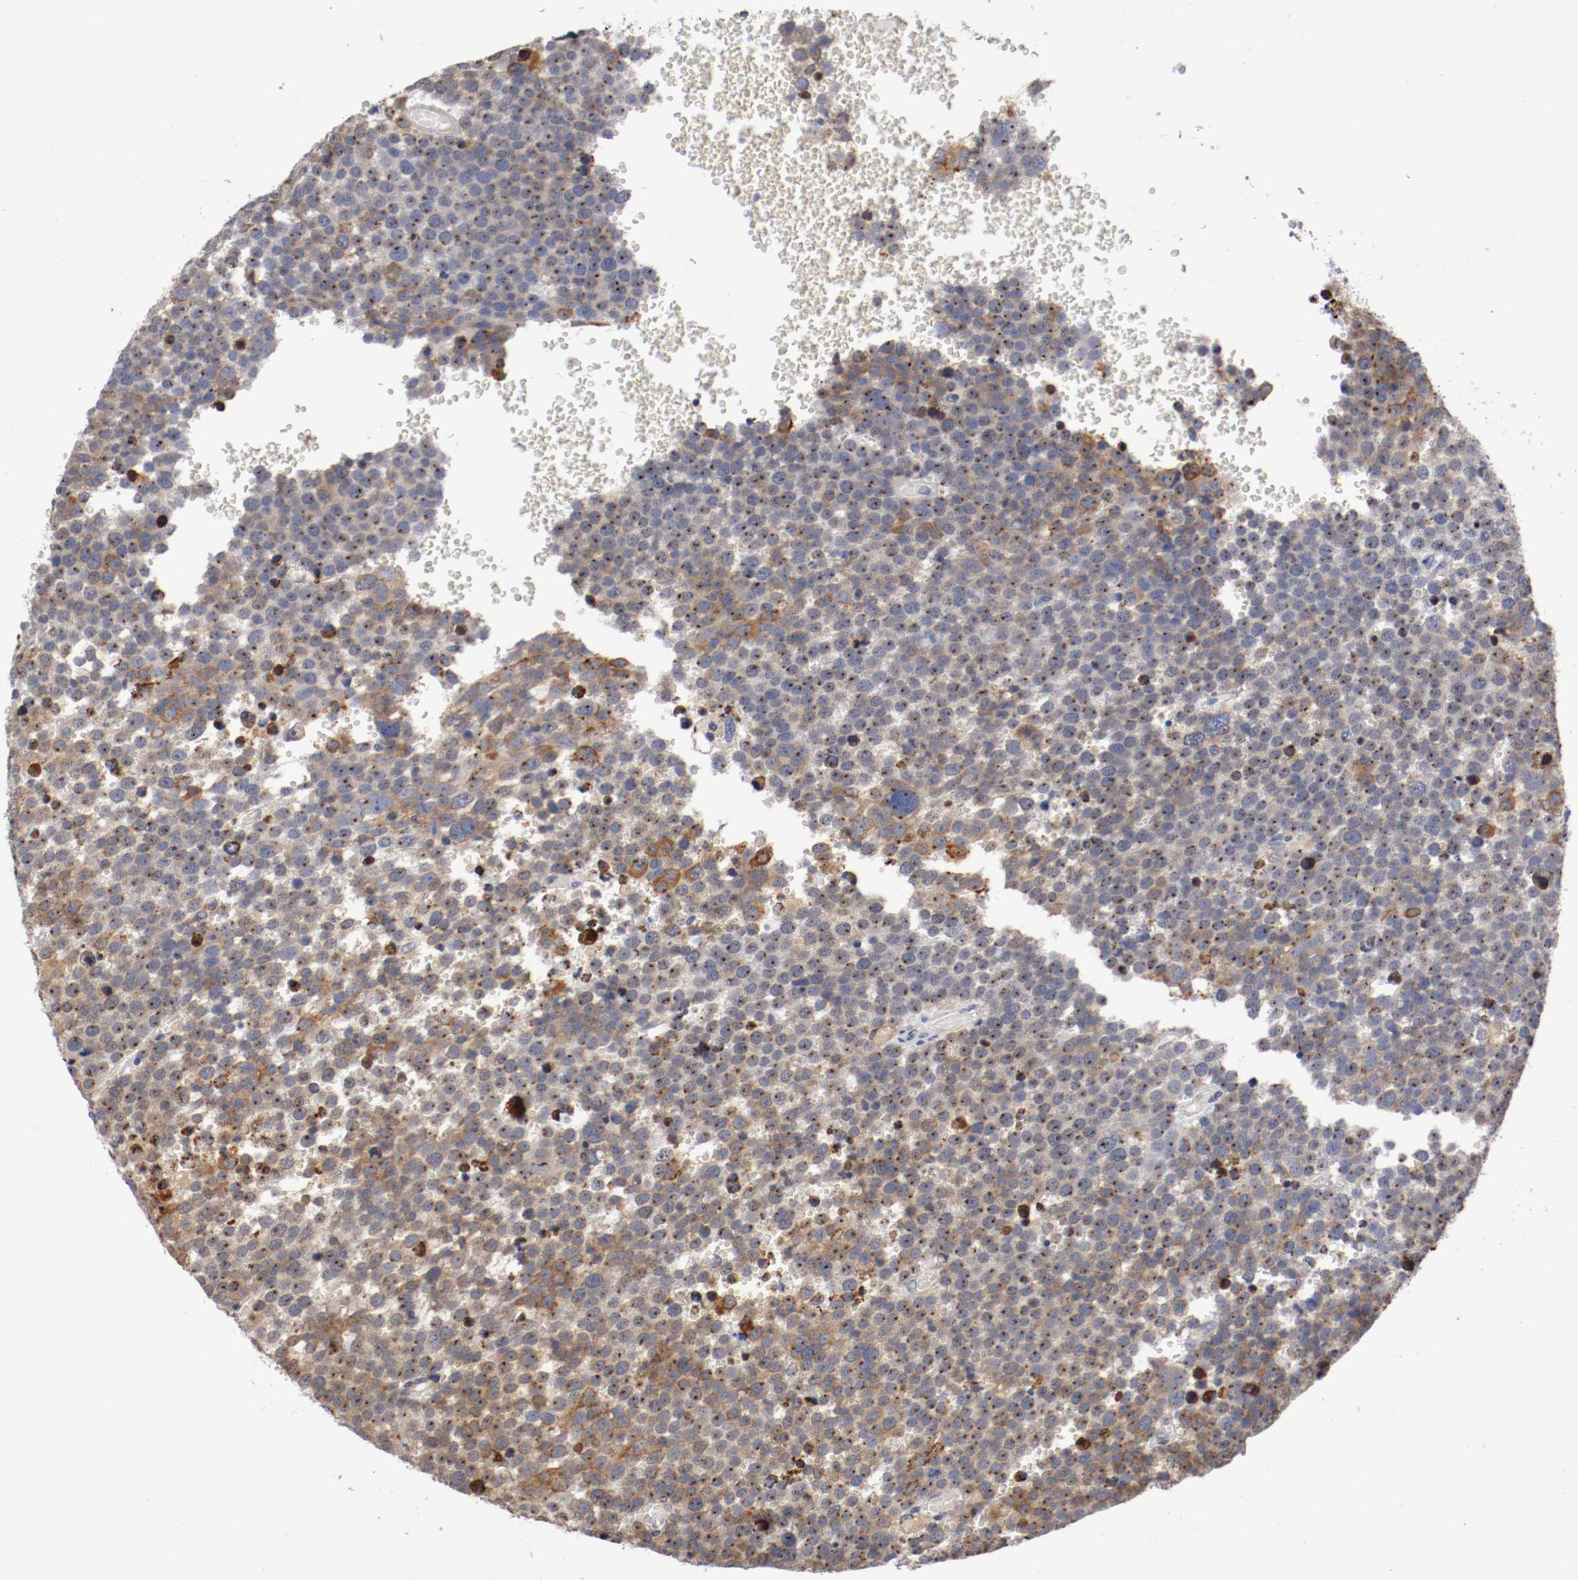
{"staining": {"intensity": "weak", "quantity": ">75%", "location": "cytoplasmic/membranous"}, "tissue": "testis cancer", "cell_type": "Tumor cells", "image_type": "cancer", "snomed": [{"axis": "morphology", "description": "Seminoma, NOS"}, {"axis": "topography", "description": "Testis"}], "caption": "IHC image of human testis cancer (seminoma) stained for a protein (brown), which displays low levels of weak cytoplasmic/membranous staining in about >75% of tumor cells.", "gene": "TNFSF13", "patient": {"sex": "male", "age": 71}}